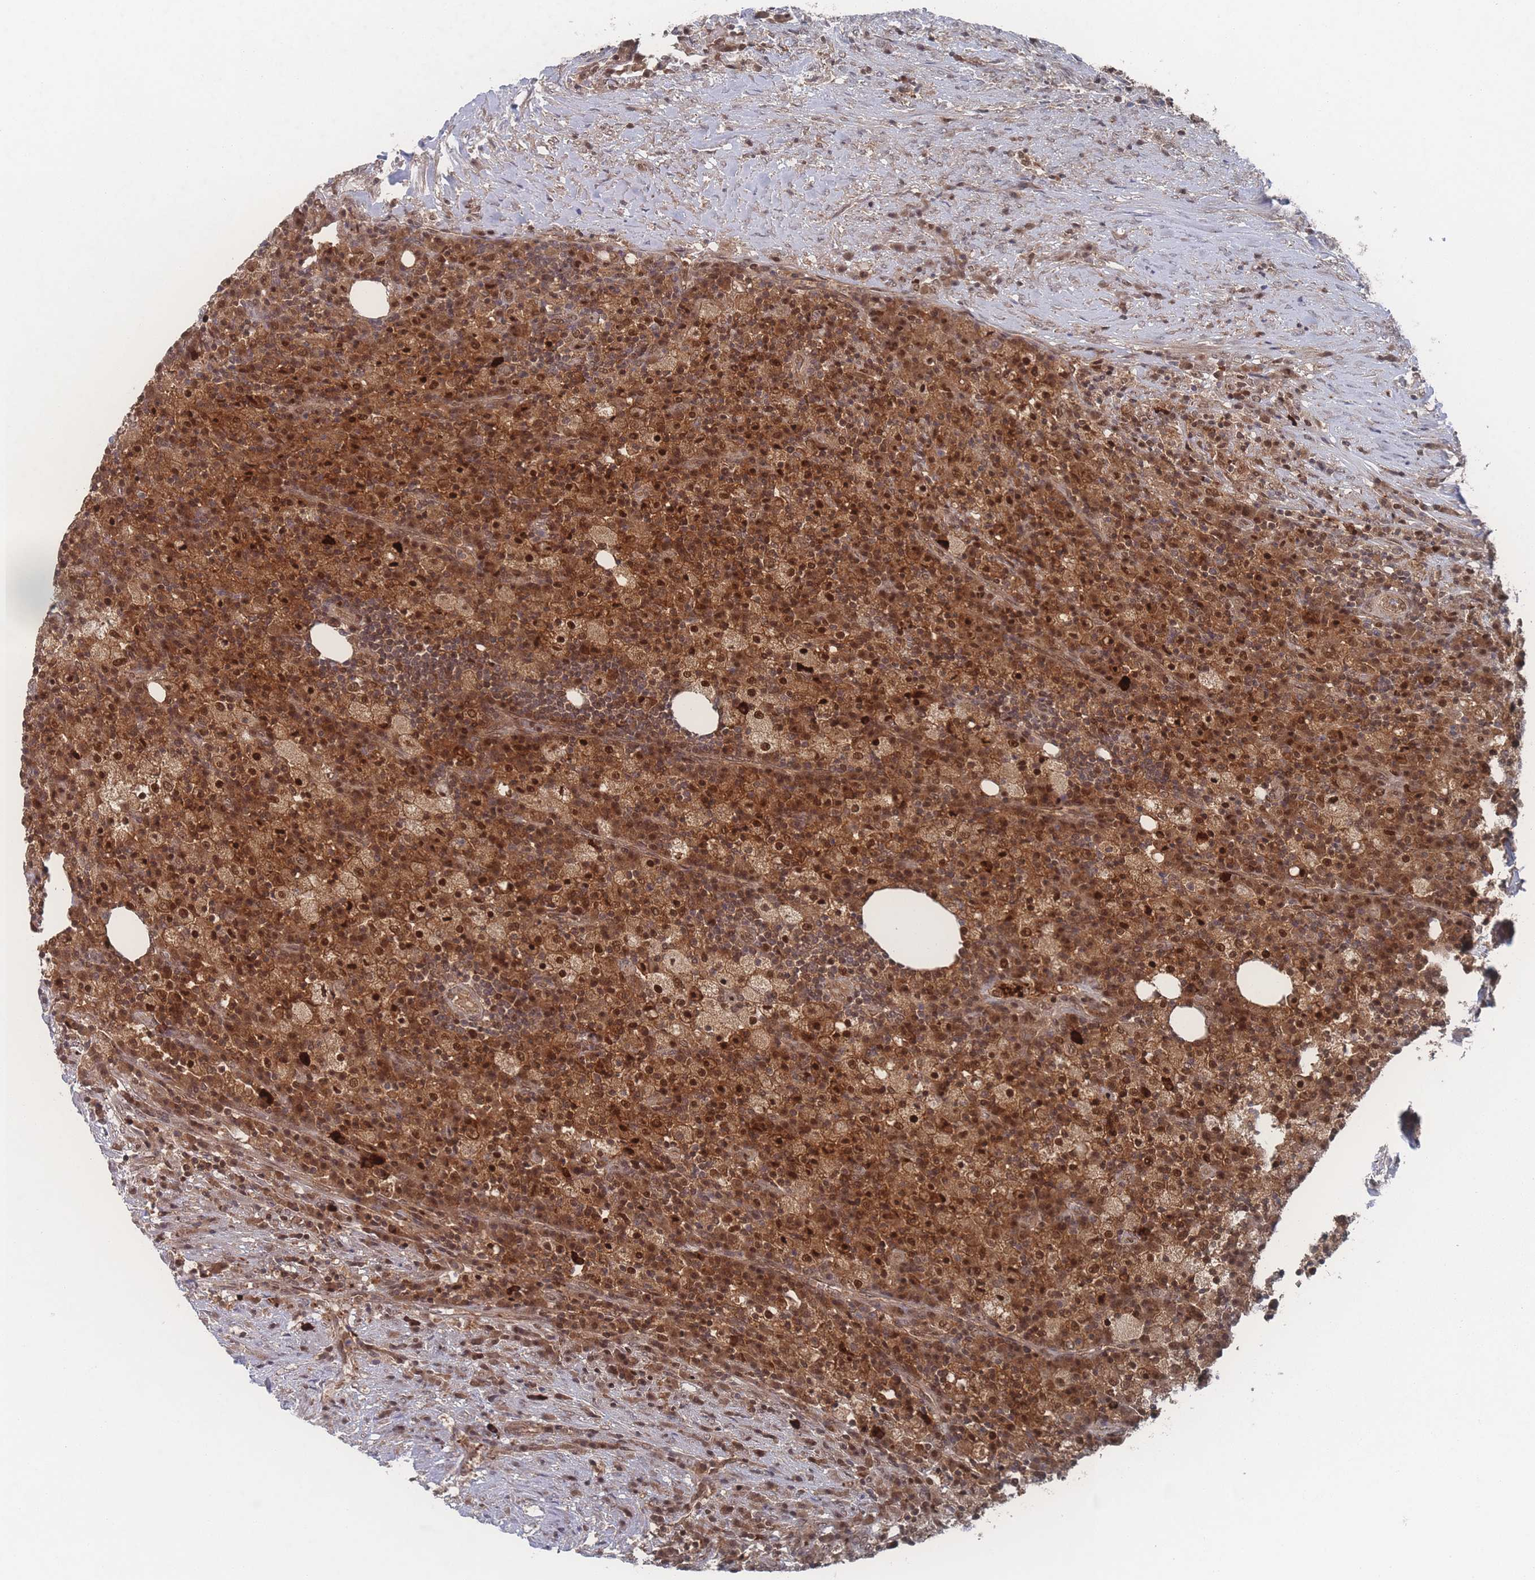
{"staining": {"intensity": "moderate", "quantity": ">75%", "location": "cytoplasmic/membranous,nuclear"}, "tissue": "colorectal cancer", "cell_type": "Tumor cells", "image_type": "cancer", "snomed": [{"axis": "morphology", "description": "Adenocarcinoma, NOS"}, {"axis": "topography", "description": "Colon"}], "caption": "A brown stain highlights moderate cytoplasmic/membranous and nuclear staining of a protein in human colorectal cancer (adenocarcinoma) tumor cells.", "gene": "PSMA1", "patient": {"sex": "male", "age": 83}}